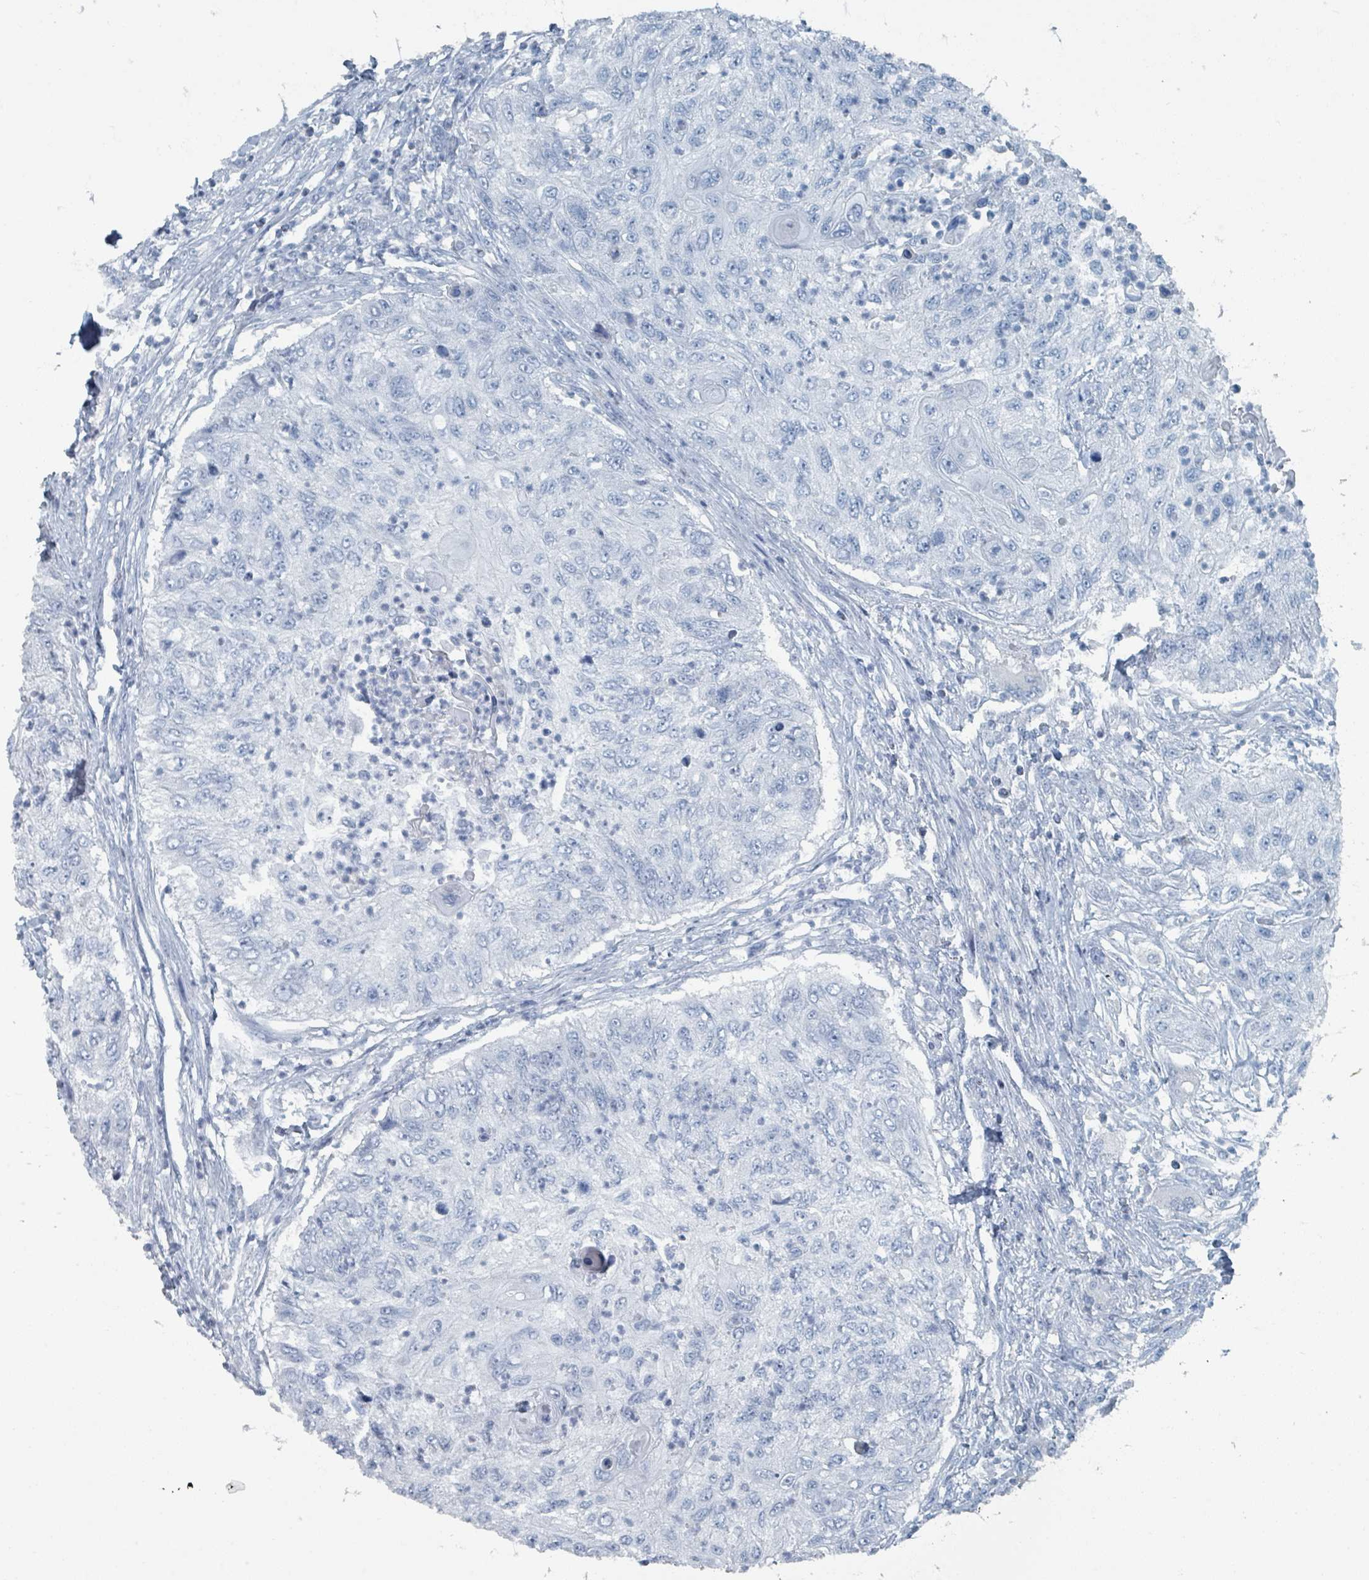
{"staining": {"intensity": "negative", "quantity": "none", "location": "none"}, "tissue": "urothelial cancer", "cell_type": "Tumor cells", "image_type": "cancer", "snomed": [{"axis": "morphology", "description": "Urothelial carcinoma, High grade"}, {"axis": "topography", "description": "Urinary bladder"}], "caption": "Immunohistochemistry photomicrograph of neoplastic tissue: human urothelial cancer stained with DAB (3,3'-diaminobenzidine) reveals no significant protein staining in tumor cells. The staining was performed using DAB (3,3'-diaminobenzidine) to visualize the protein expression in brown, while the nuclei were stained in blue with hematoxylin (Magnification: 20x).", "gene": "GAMT", "patient": {"sex": "female", "age": 60}}